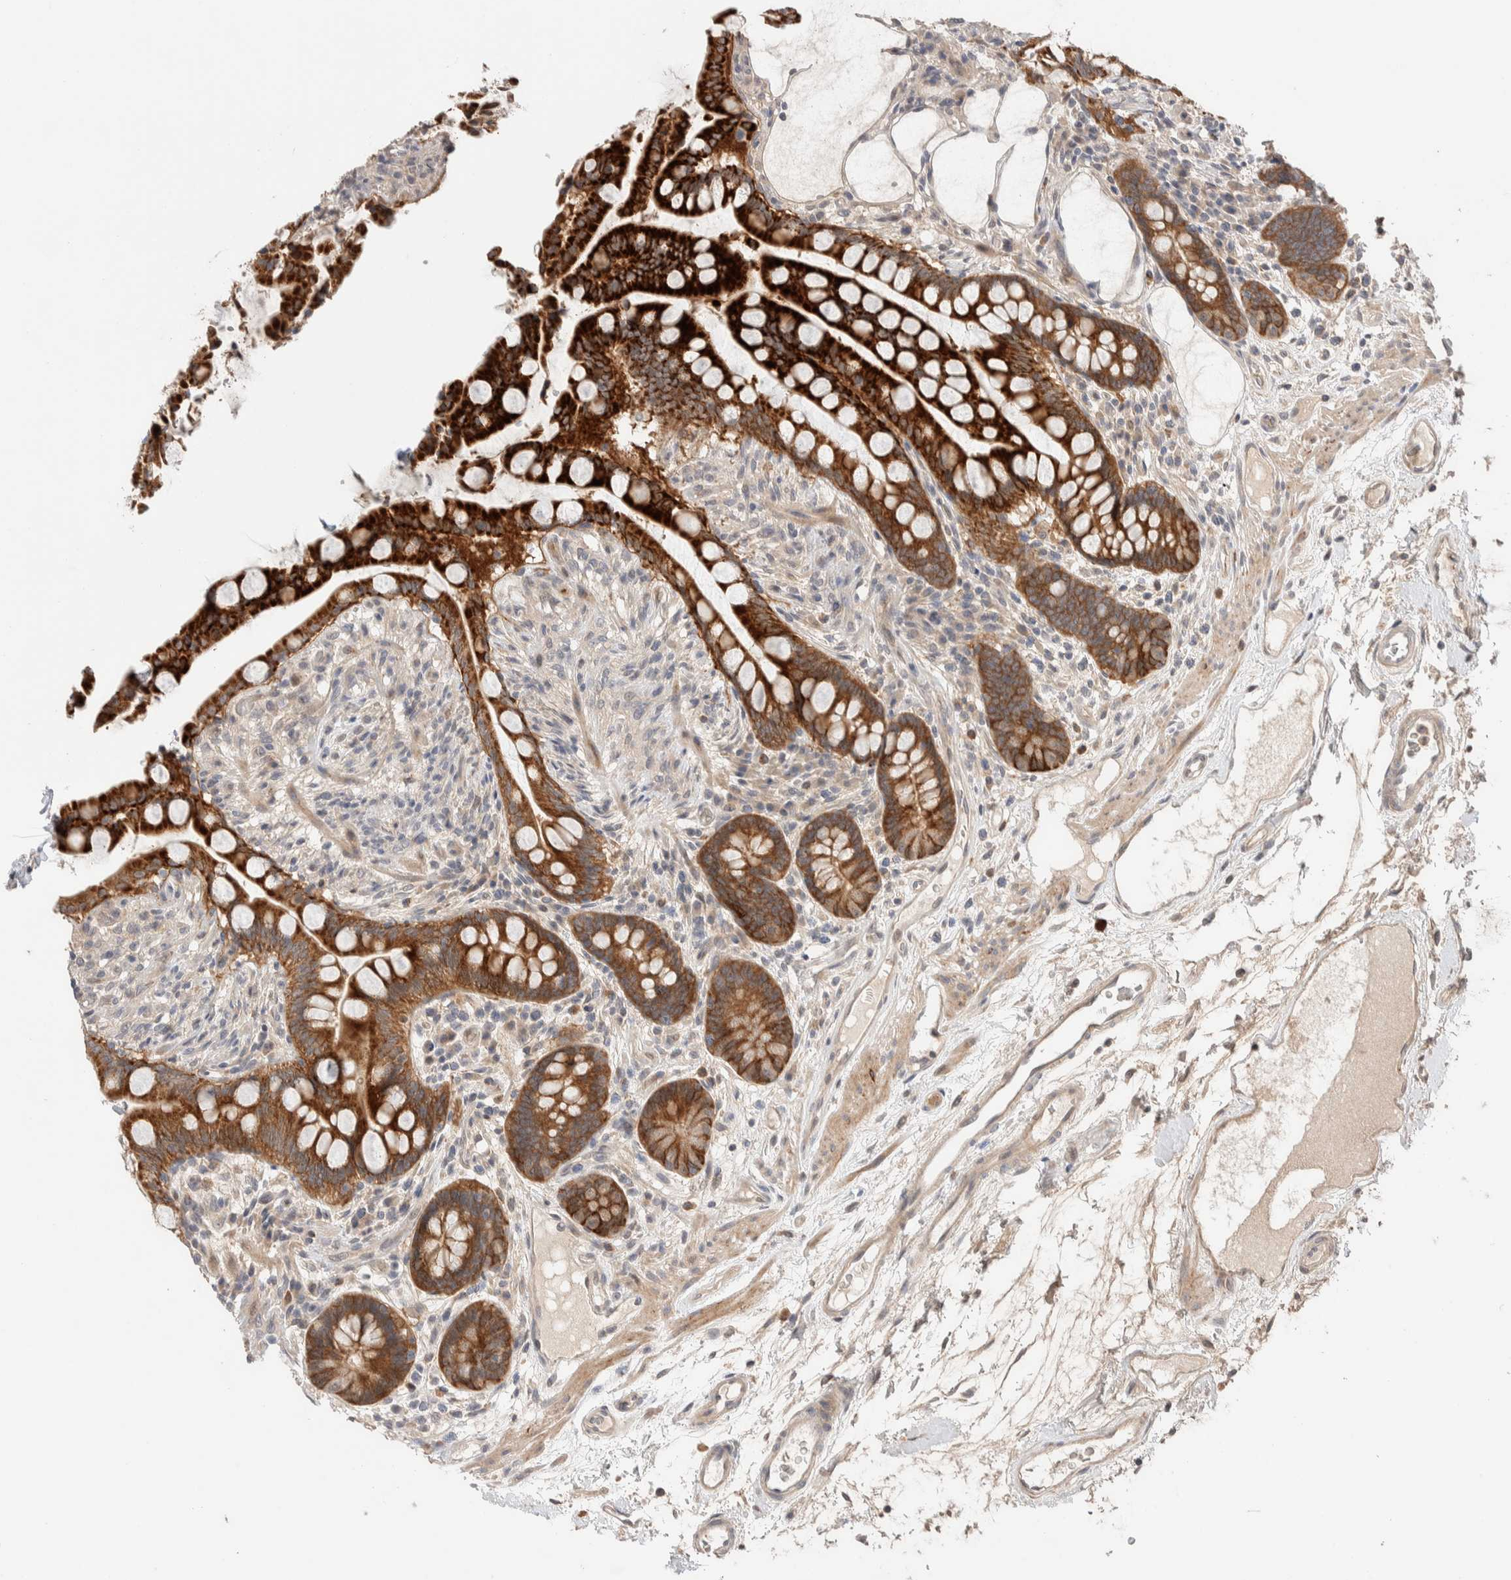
{"staining": {"intensity": "moderate", "quantity": ">75%", "location": "cytoplasmic/membranous"}, "tissue": "colon", "cell_type": "Endothelial cells", "image_type": "normal", "snomed": [{"axis": "morphology", "description": "Normal tissue, NOS"}, {"axis": "topography", "description": "Colon"}], "caption": "IHC image of benign colon: colon stained using immunohistochemistry (IHC) exhibits medium levels of moderate protein expression localized specifically in the cytoplasmic/membranous of endothelial cells, appearing as a cytoplasmic/membranous brown color.", "gene": "CASK", "patient": {"sex": "male", "age": 73}}